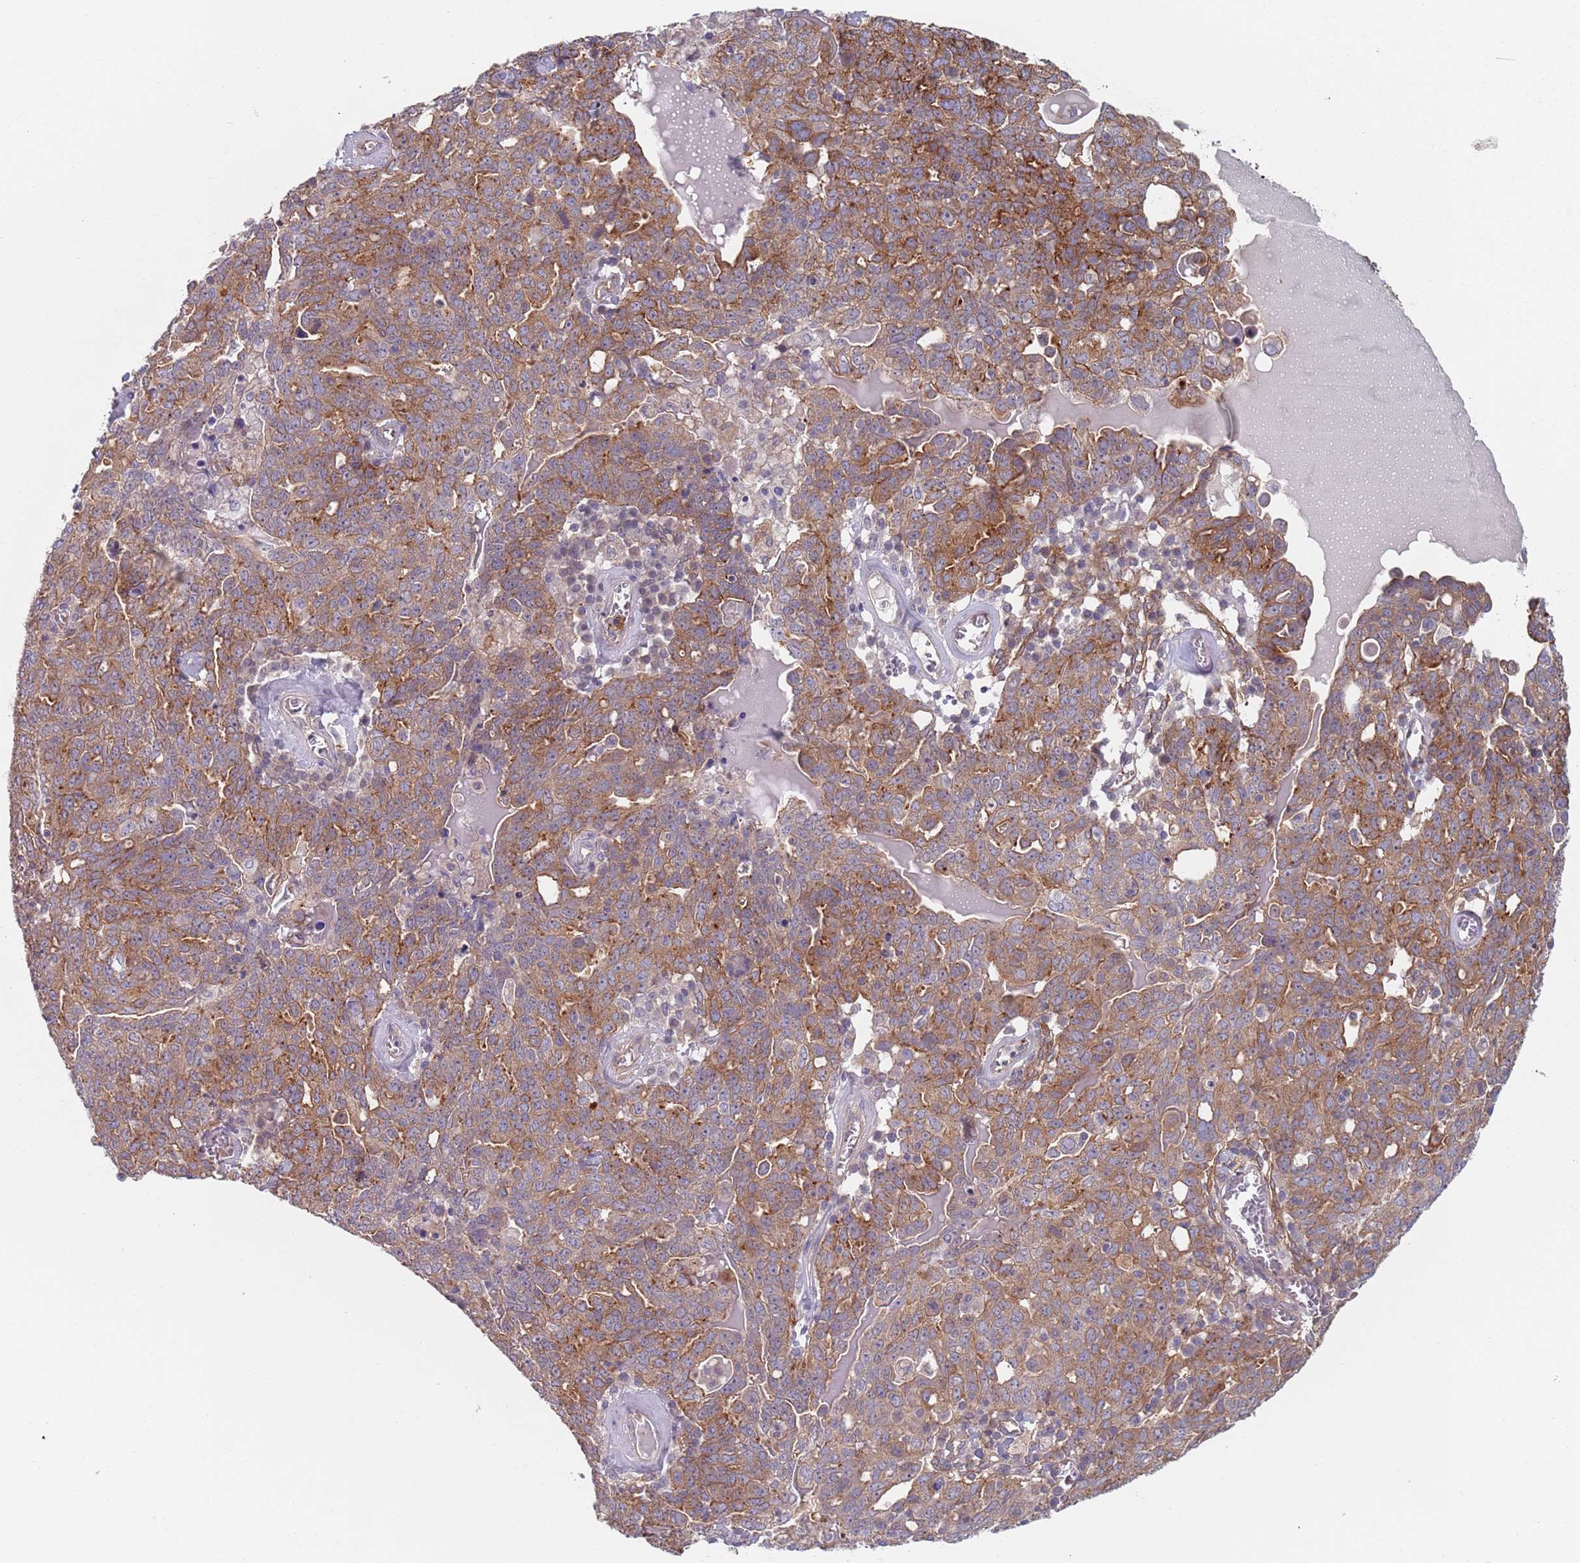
{"staining": {"intensity": "moderate", "quantity": ">75%", "location": "cytoplasmic/membranous"}, "tissue": "ovarian cancer", "cell_type": "Tumor cells", "image_type": "cancer", "snomed": [{"axis": "morphology", "description": "Carcinoma, endometroid"}, {"axis": "topography", "description": "Ovary"}], "caption": "Brown immunohistochemical staining in human ovarian endometroid carcinoma shows moderate cytoplasmic/membranous positivity in about >75% of tumor cells.", "gene": "APPL2", "patient": {"sex": "female", "age": 62}}